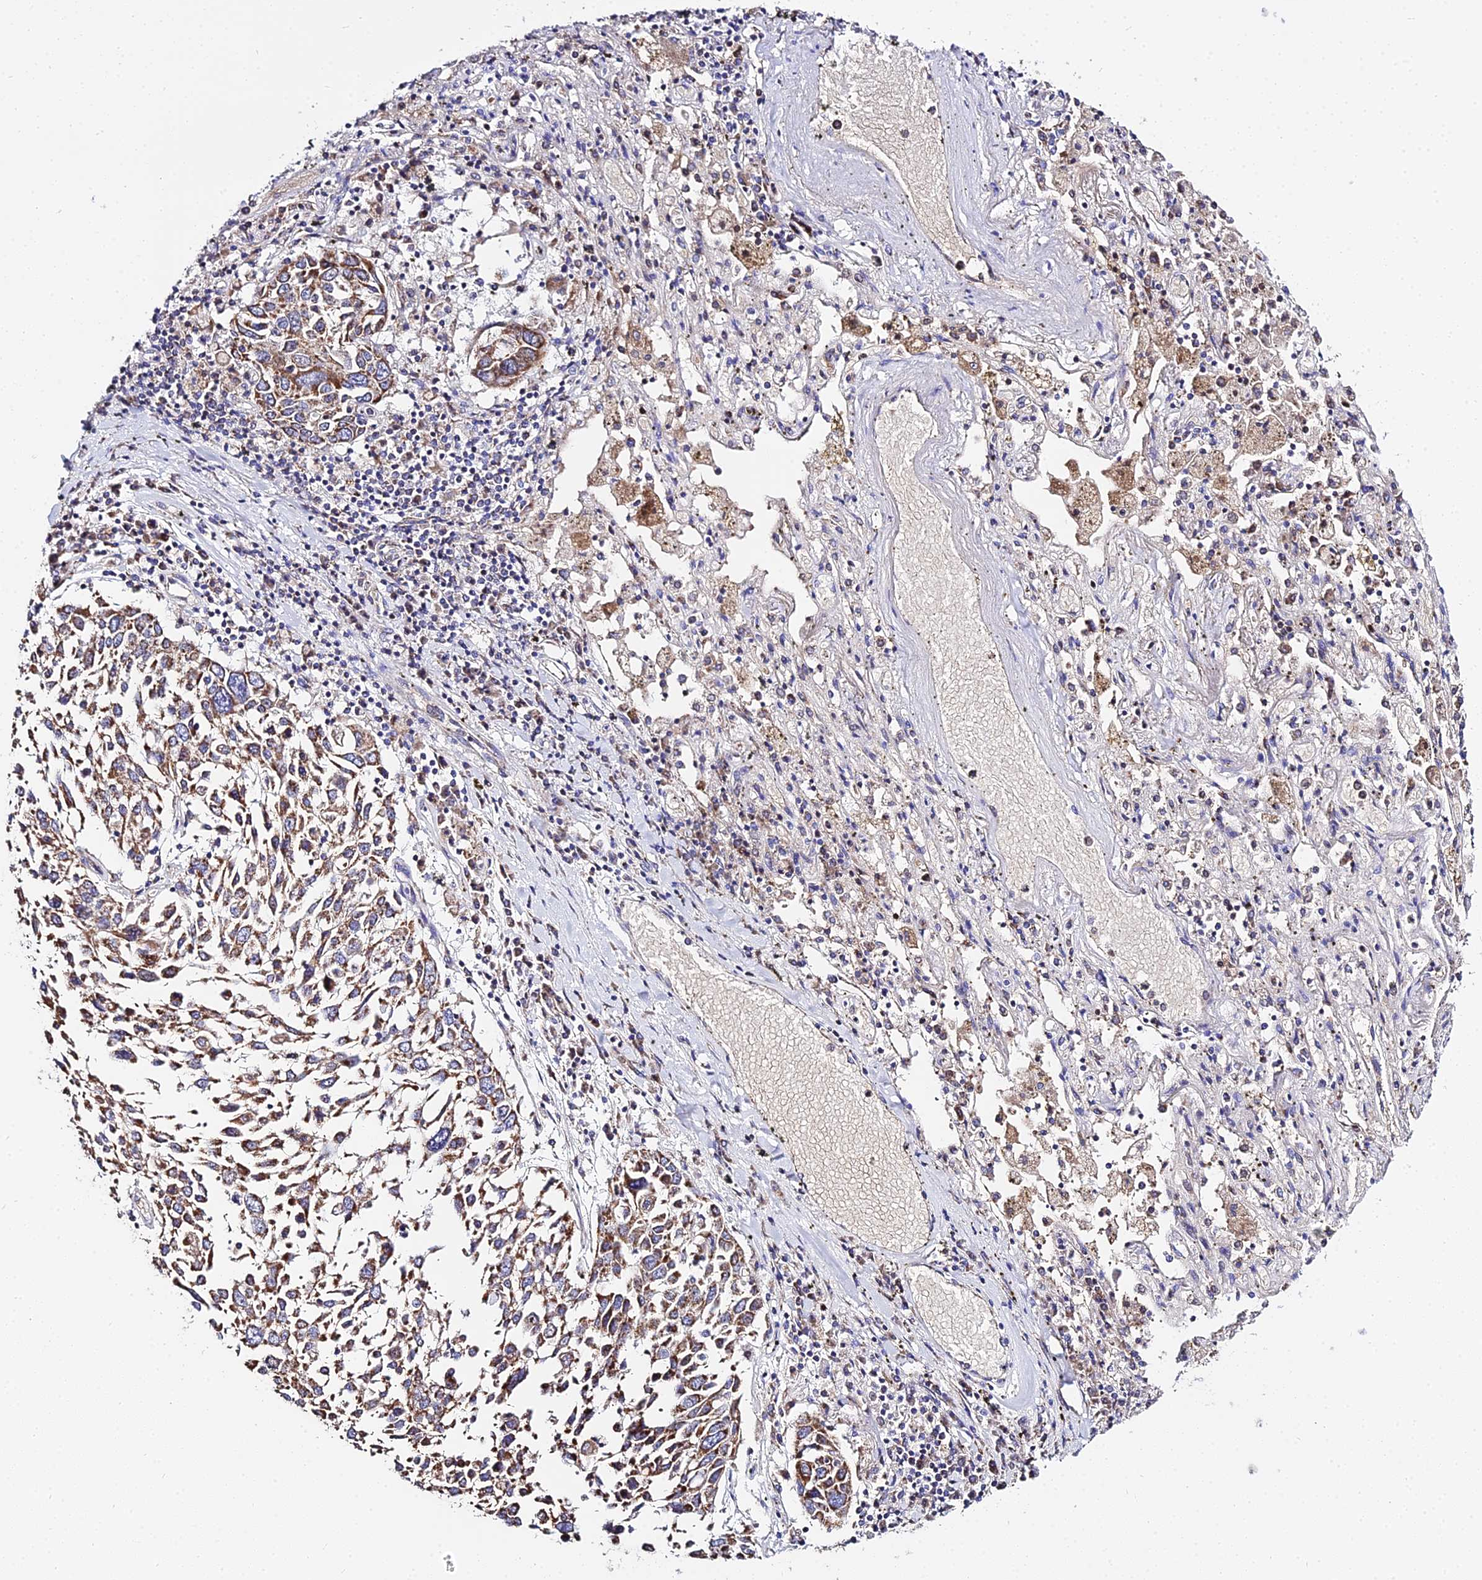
{"staining": {"intensity": "moderate", "quantity": ">75%", "location": "cytoplasmic/membranous"}, "tissue": "lung cancer", "cell_type": "Tumor cells", "image_type": "cancer", "snomed": [{"axis": "morphology", "description": "Squamous cell carcinoma, NOS"}, {"axis": "topography", "description": "Lung"}], "caption": "An immunohistochemistry histopathology image of tumor tissue is shown. Protein staining in brown shows moderate cytoplasmic/membranous positivity in squamous cell carcinoma (lung) within tumor cells.", "gene": "TYW5", "patient": {"sex": "male", "age": 65}}